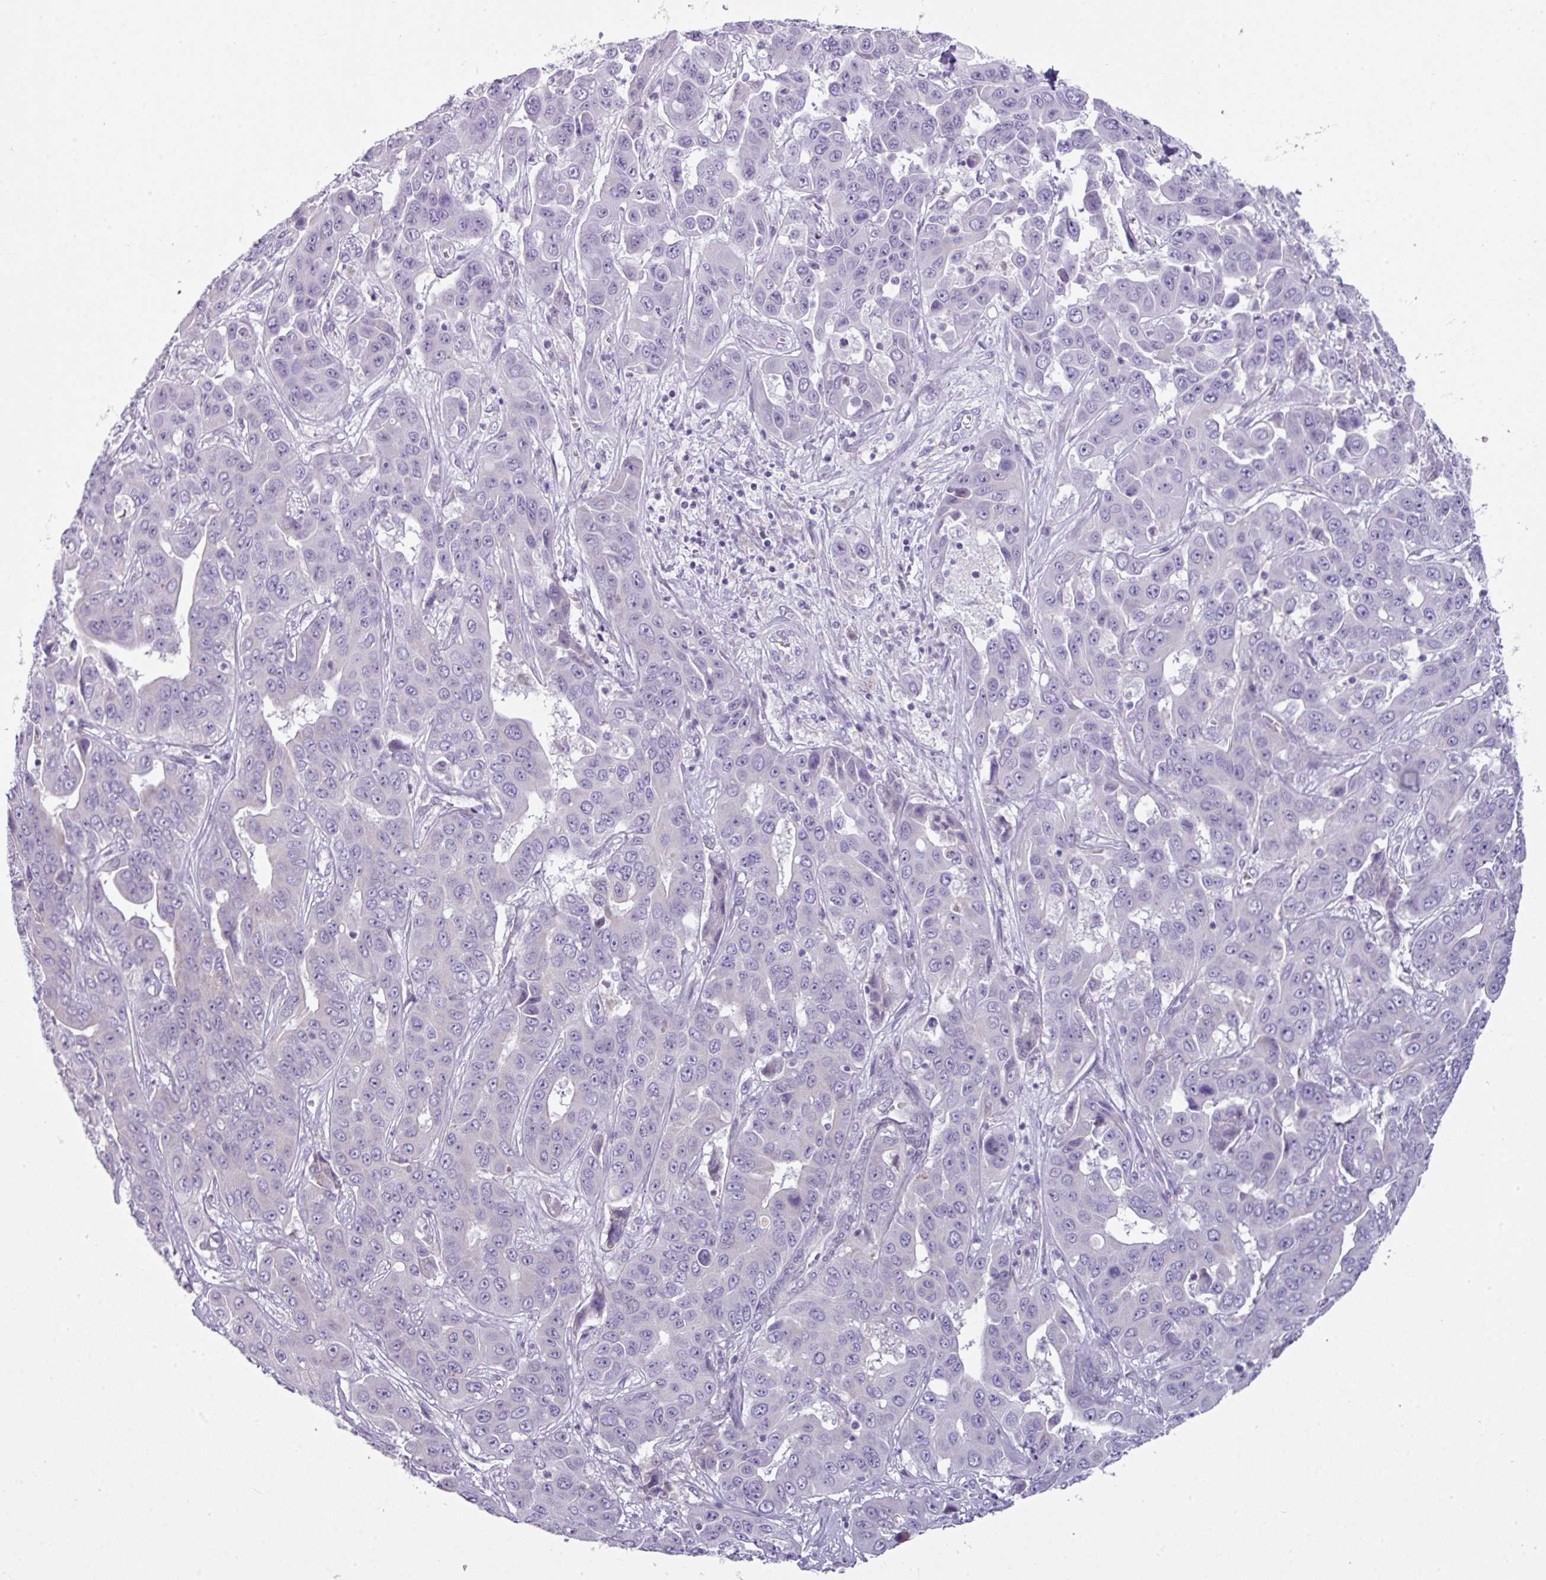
{"staining": {"intensity": "negative", "quantity": "none", "location": "none"}, "tissue": "liver cancer", "cell_type": "Tumor cells", "image_type": "cancer", "snomed": [{"axis": "morphology", "description": "Cholangiocarcinoma"}, {"axis": "topography", "description": "Liver"}], "caption": "Immunohistochemical staining of liver cancer (cholangiocarcinoma) displays no significant positivity in tumor cells.", "gene": "STAT5A", "patient": {"sex": "female", "age": 52}}